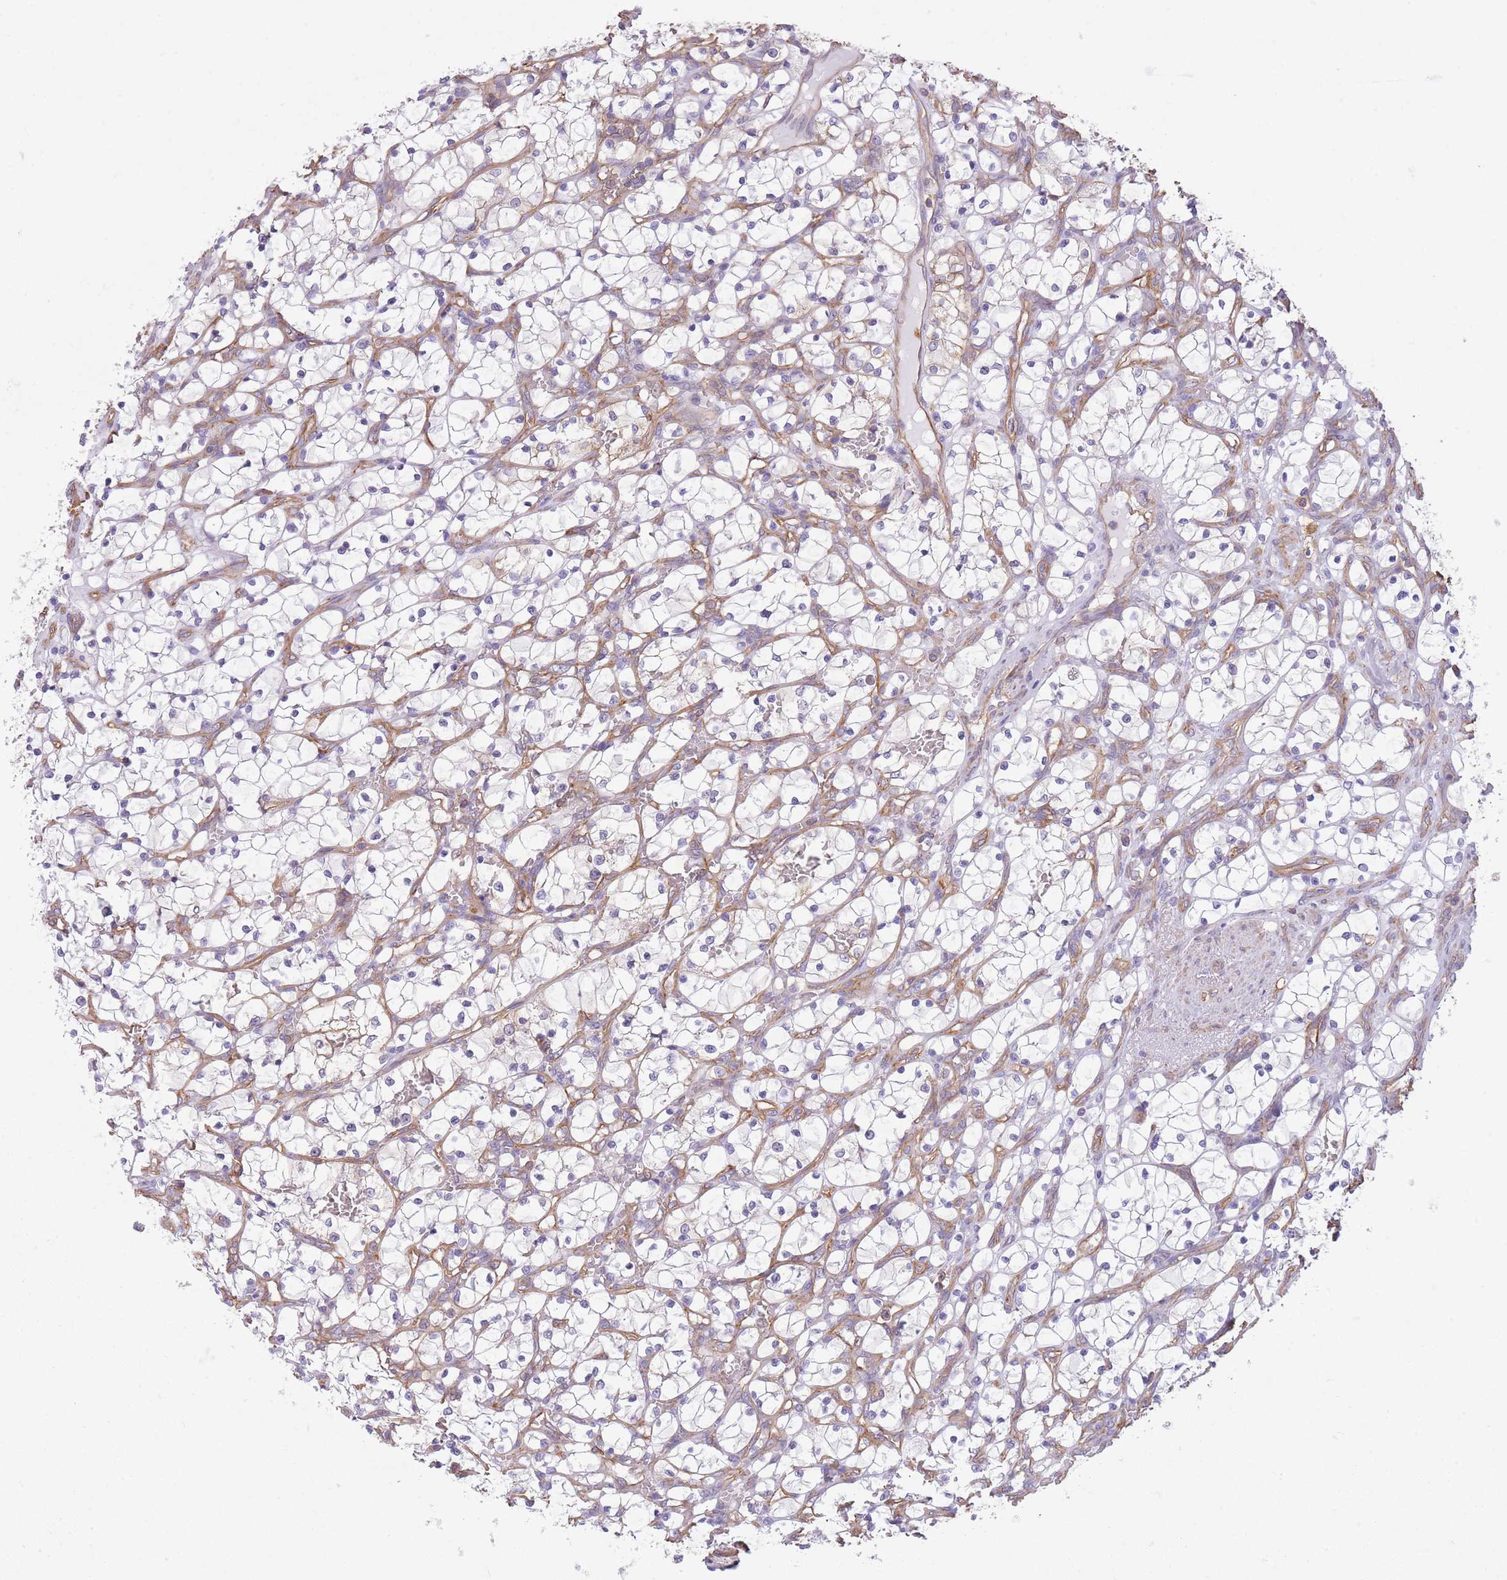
{"staining": {"intensity": "negative", "quantity": "none", "location": "none"}, "tissue": "renal cancer", "cell_type": "Tumor cells", "image_type": "cancer", "snomed": [{"axis": "morphology", "description": "Adenocarcinoma, NOS"}, {"axis": "topography", "description": "Kidney"}], "caption": "The micrograph demonstrates no staining of tumor cells in renal adenocarcinoma.", "gene": "ADD1", "patient": {"sex": "female", "age": 69}}